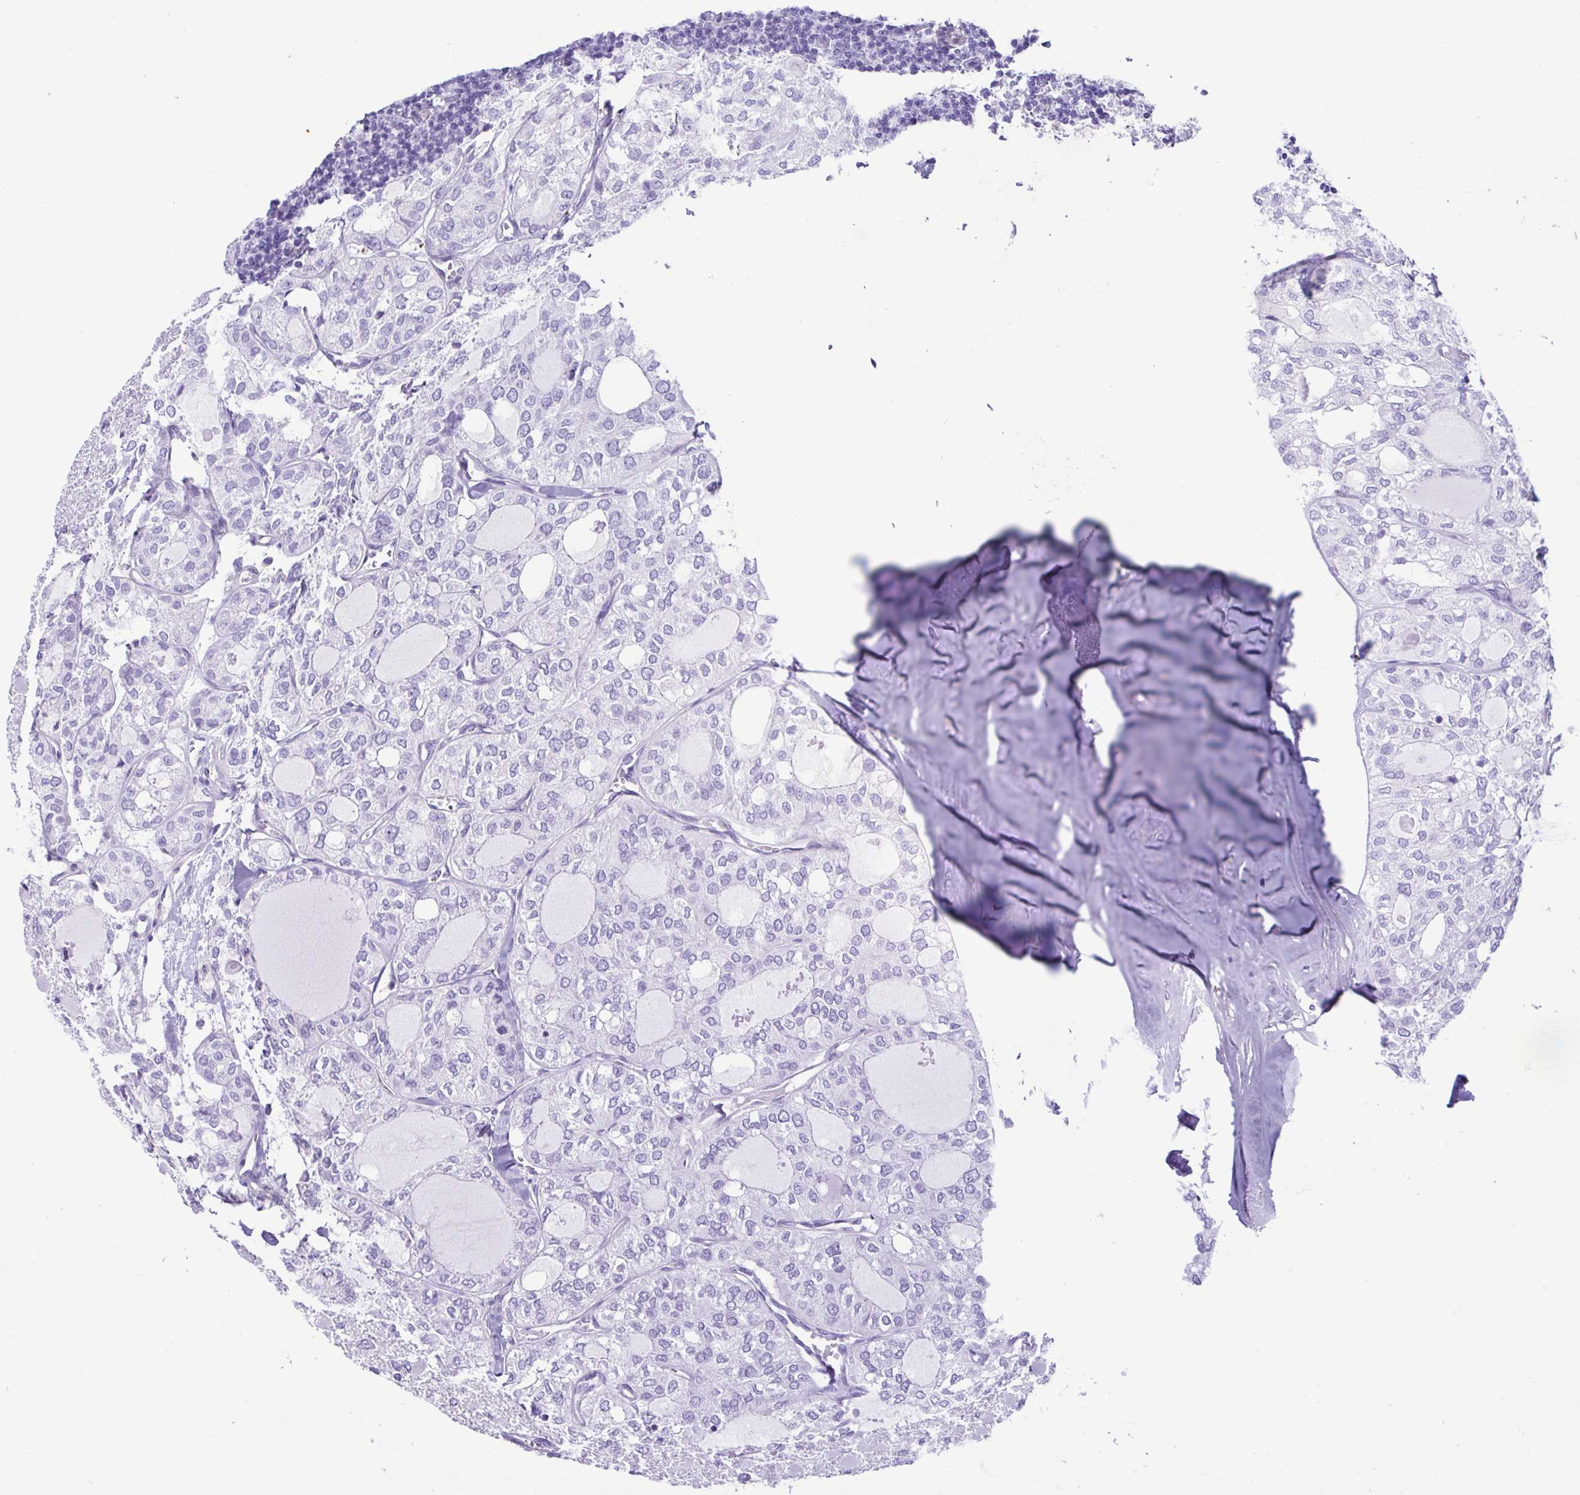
{"staining": {"intensity": "negative", "quantity": "none", "location": "none"}, "tissue": "thyroid cancer", "cell_type": "Tumor cells", "image_type": "cancer", "snomed": [{"axis": "morphology", "description": "Follicular adenoma carcinoma, NOS"}, {"axis": "topography", "description": "Thyroid gland"}], "caption": "Tumor cells are negative for protein expression in human thyroid cancer (follicular adenoma carcinoma). (Stains: DAB immunohistochemistry with hematoxylin counter stain, Microscopy: brightfield microscopy at high magnification).", "gene": "CYP11B1", "patient": {"sex": "male", "age": 75}}